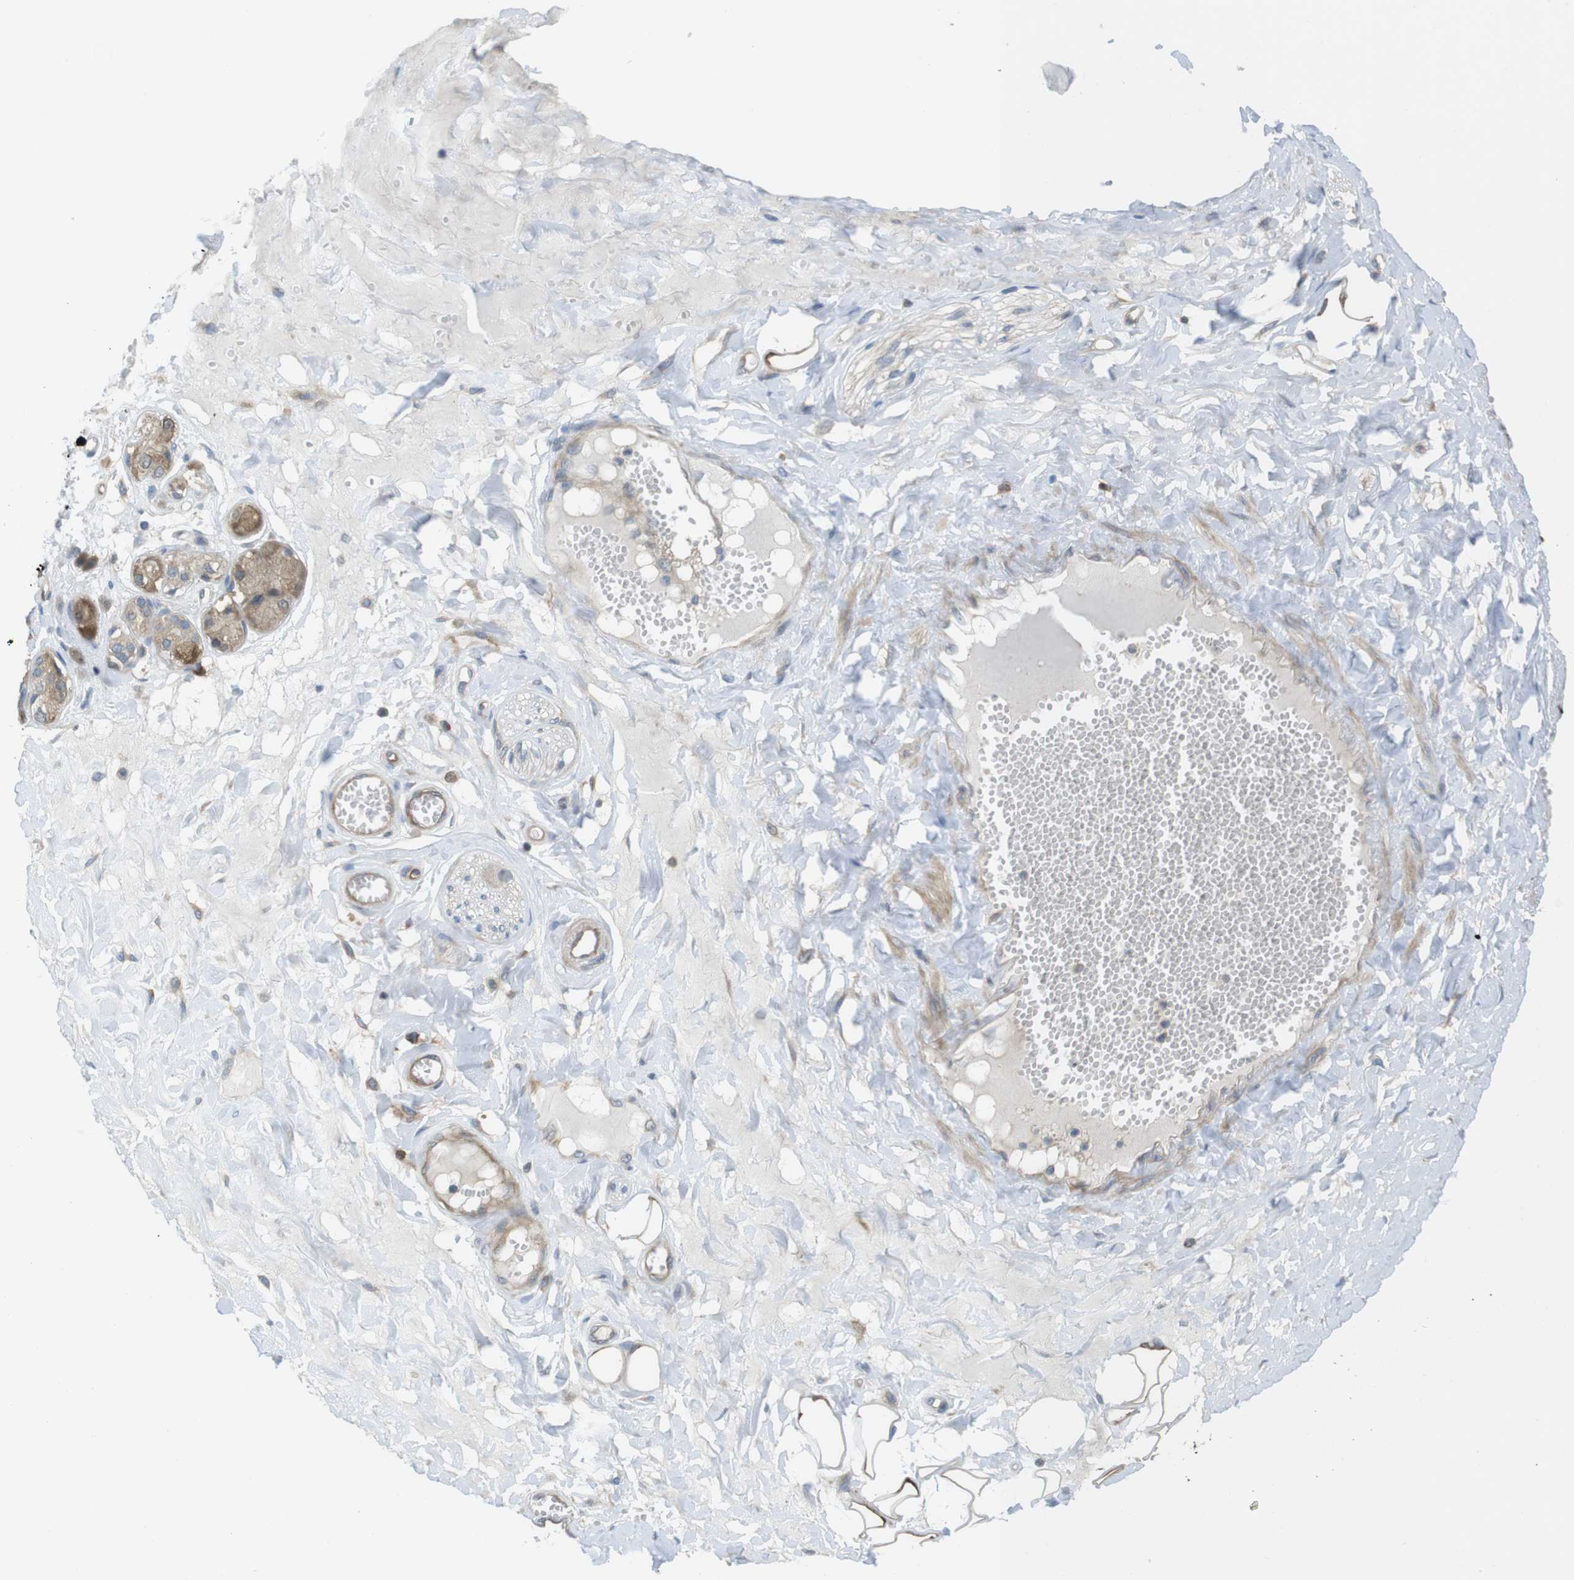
{"staining": {"intensity": "moderate", "quantity": ">75%", "location": "cytoplasmic/membranous"}, "tissue": "adipose tissue", "cell_type": "Adipocytes", "image_type": "normal", "snomed": [{"axis": "morphology", "description": "Normal tissue, NOS"}, {"axis": "morphology", "description": "Inflammation, NOS"}, {"axis": "topography", "description": "Salivary gland"}, {"axis": "topography", "description": "Peripheral nerve tissue"}], "caption": "This is an image of immunohistochemistry (IHC) staining of benign adipose tissue, which shows moderate expression in the cytoplasmic/membranous of adipocytes.", "gene": "MTHFD1L", "patient": {"sex": "female", "age": 75}}